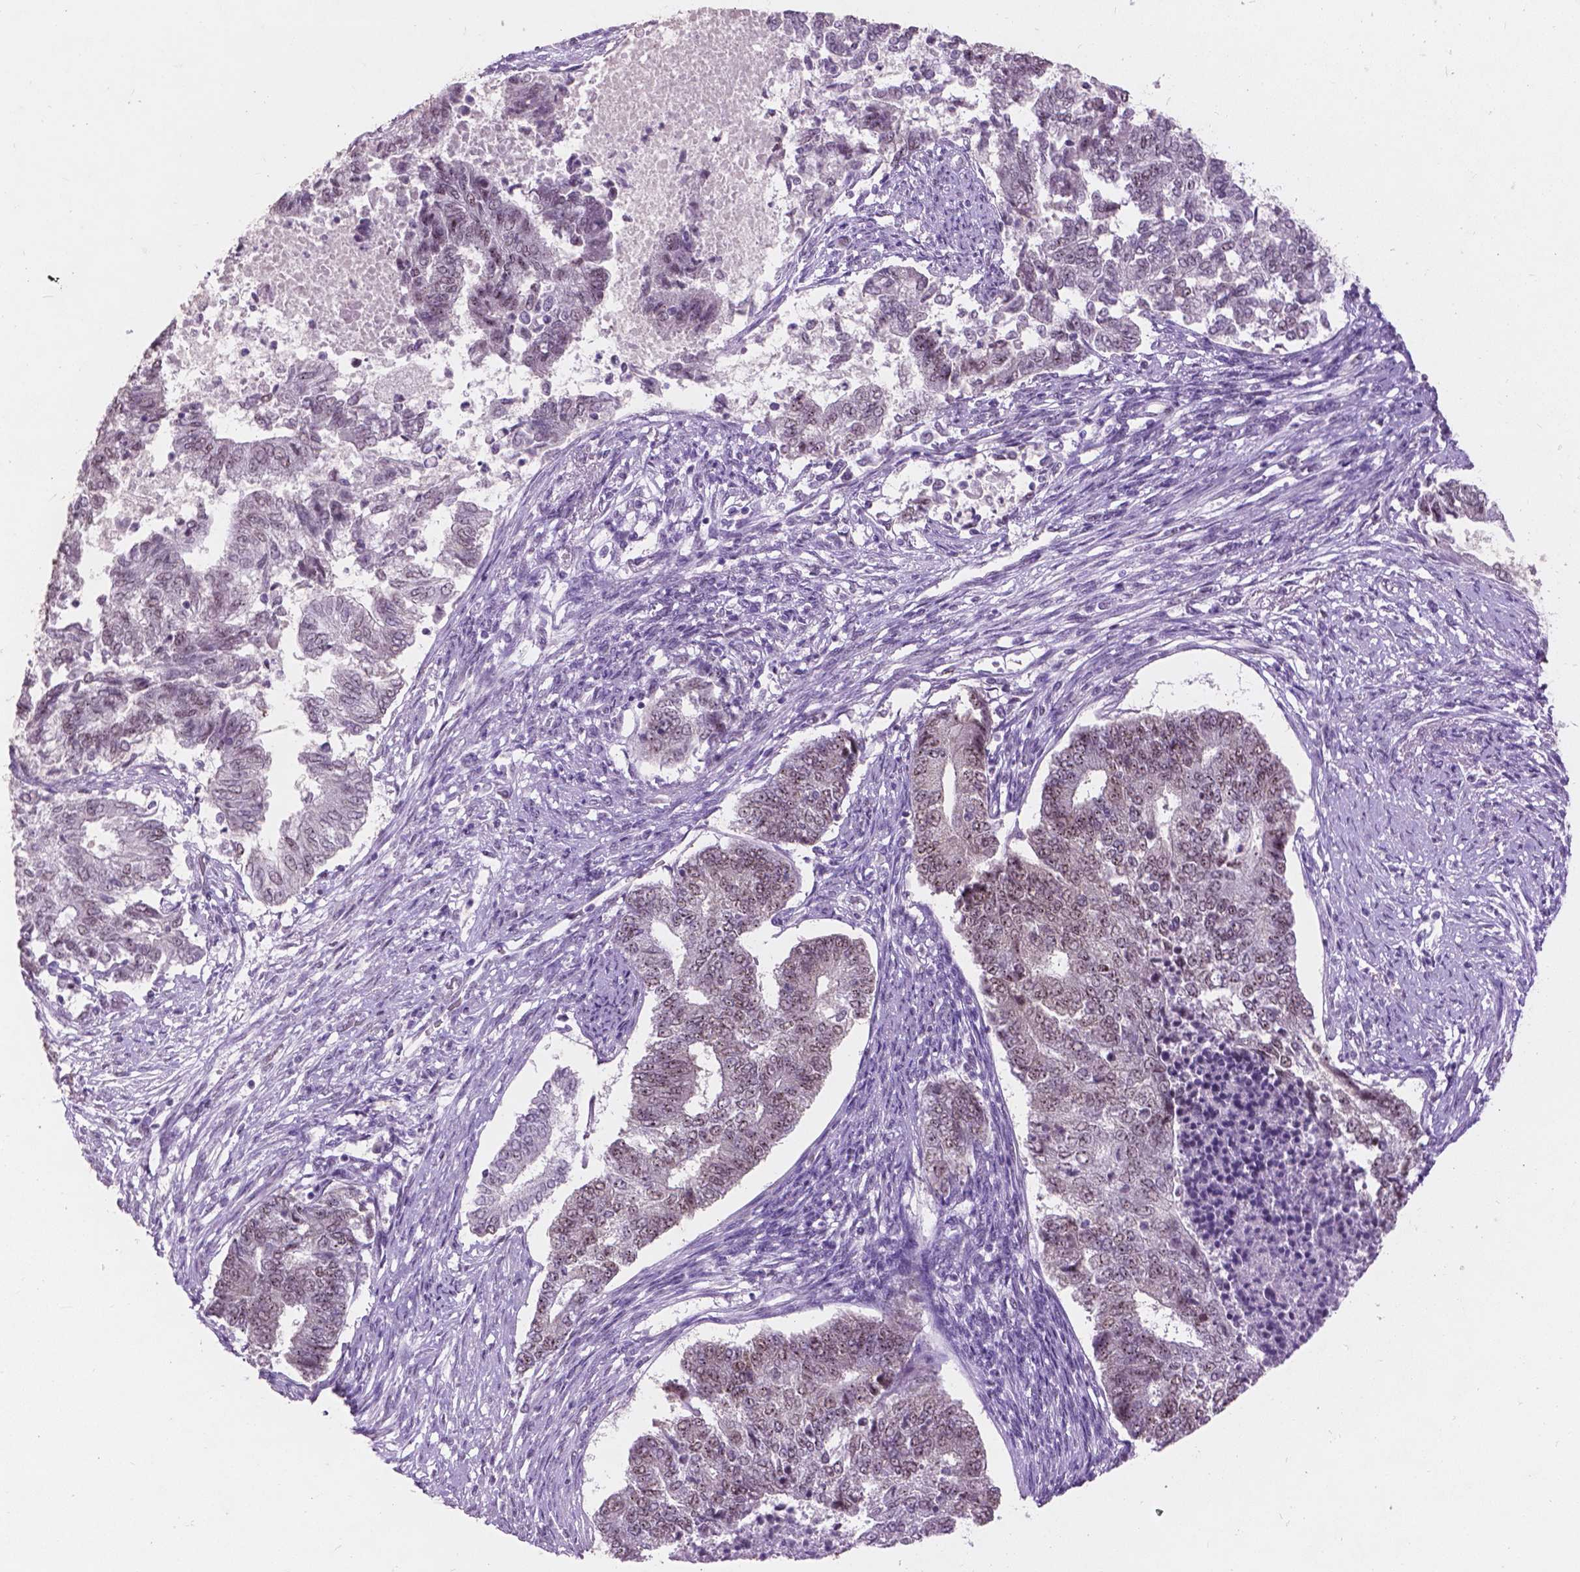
{"staining": {"intensity": "weak", "quantity": "<25%", "location": "nuclear"}, "tissue": "endometrial cancer", "cell_type": "Tumor cells", "image_type": "cancer", "snomed": [{"axis": "morphology", "description": "Adenocarcinoma, NOS"}, {"axis": "topography", "description": "Endometrium"}], "caption": "A high-resolution micrograph shows IHC staining of endometrial adenocarcinoma, which exhibits no significant positivity in tumor cells. (DAB (3,3'-diaminobenzidine) immunohistochemistry visualized using brightfield microscopy, high magnification).", "gene": "COIL", "patient": {"sex": "female", "age": 65}}